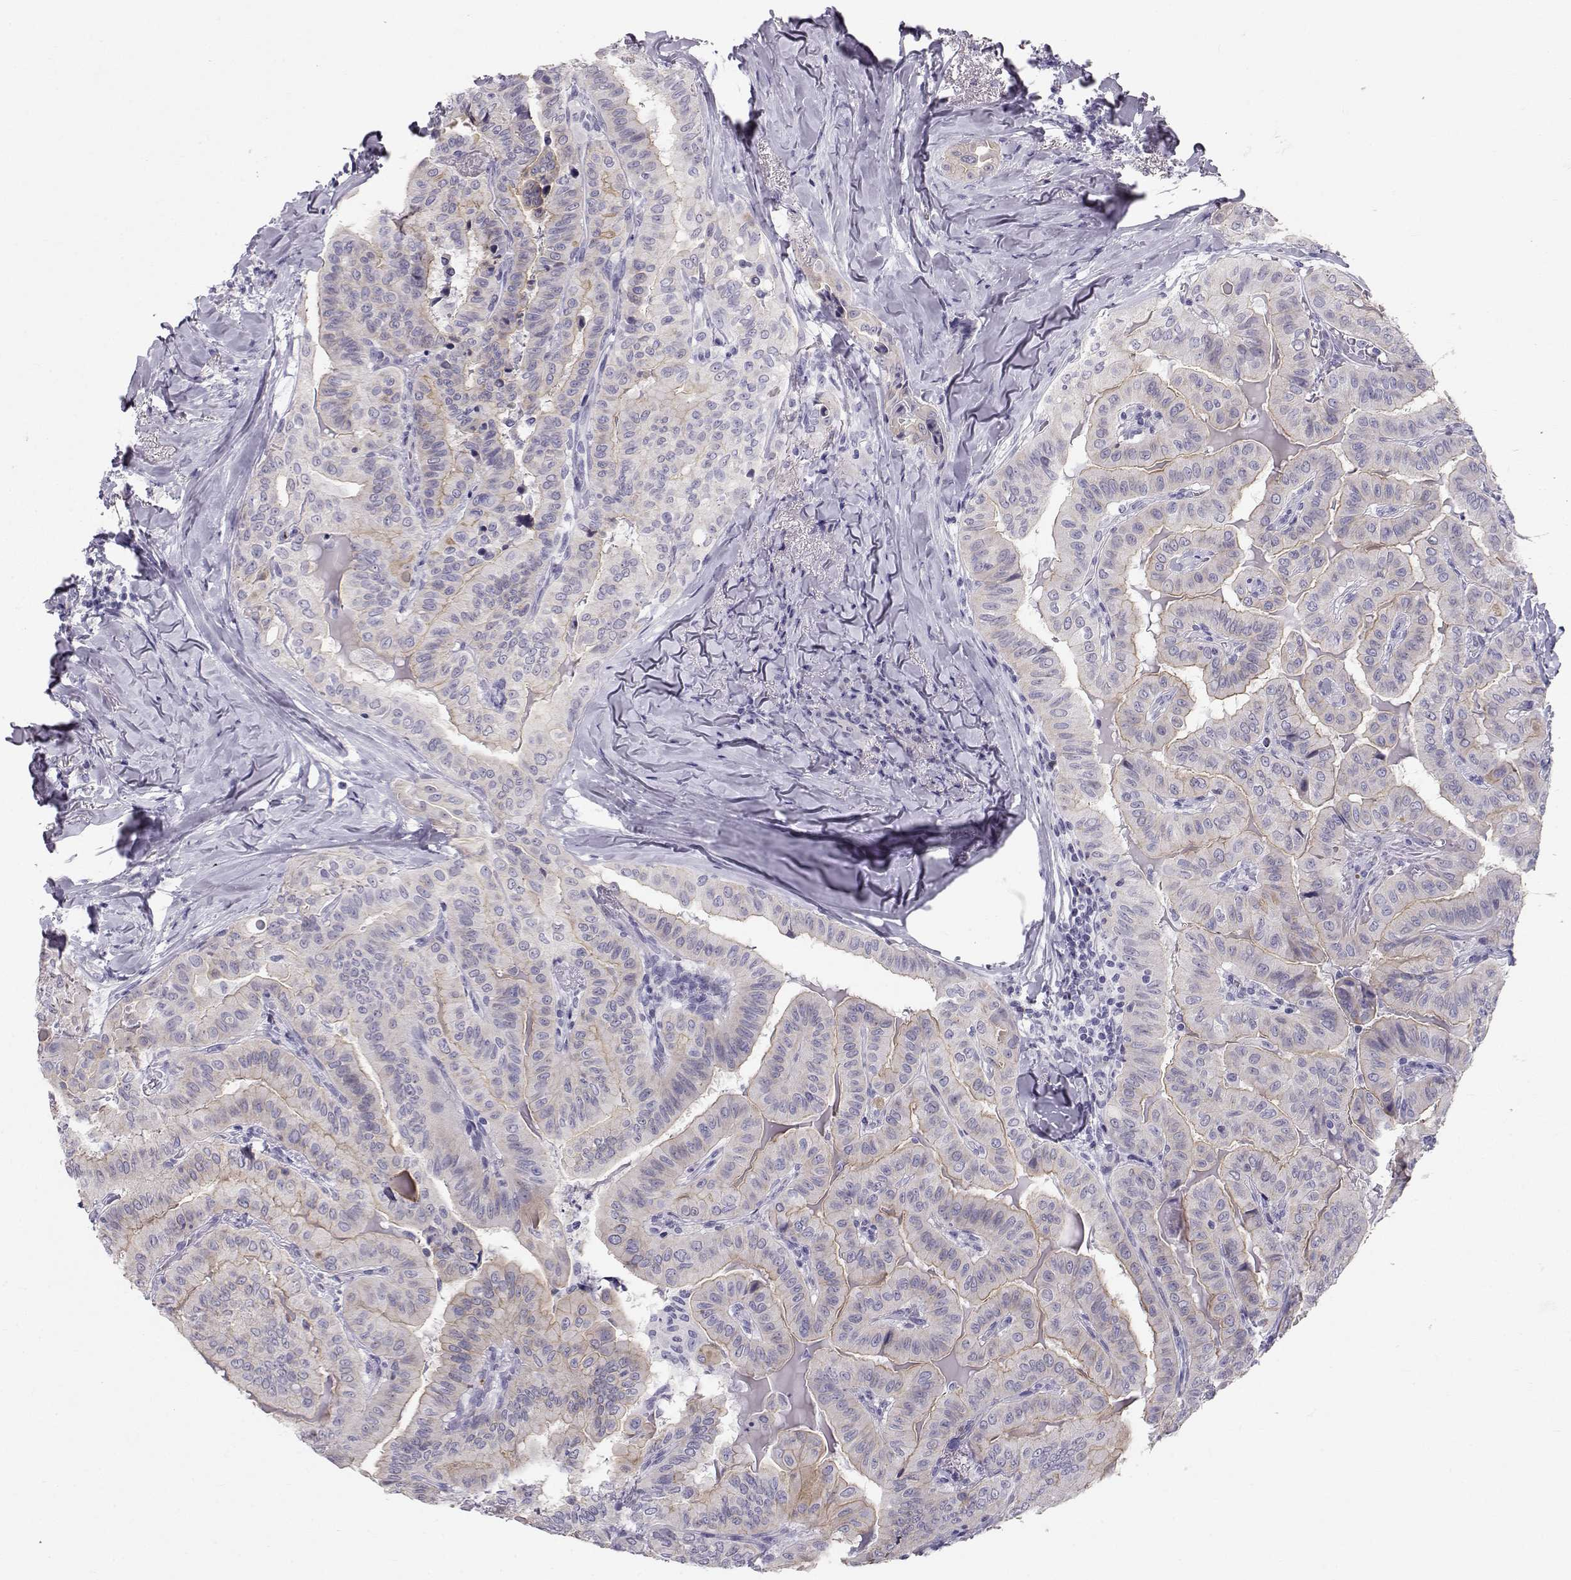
{"staining": {"intensity": "weak", "quantity": "25%-75%", "location": "cytoplasmic/membranous"}, "tissue": "thyroid cancer", "cell_type": "Tumor cells", "image_type": "cancer", "snomed": [{"axis": "morphology", "description": "Papillary adenocarcinoma, NOS"}, {"axis": "topography", "description": "Thyroid gland"}], "caption": "Thyroid cancer stained with IHC reveals weak cytoplasmic/membranous staining in about 25%-75% of tumor cells.", "gene": "RD3", "patient": {"sex": "female", "age": 68}}